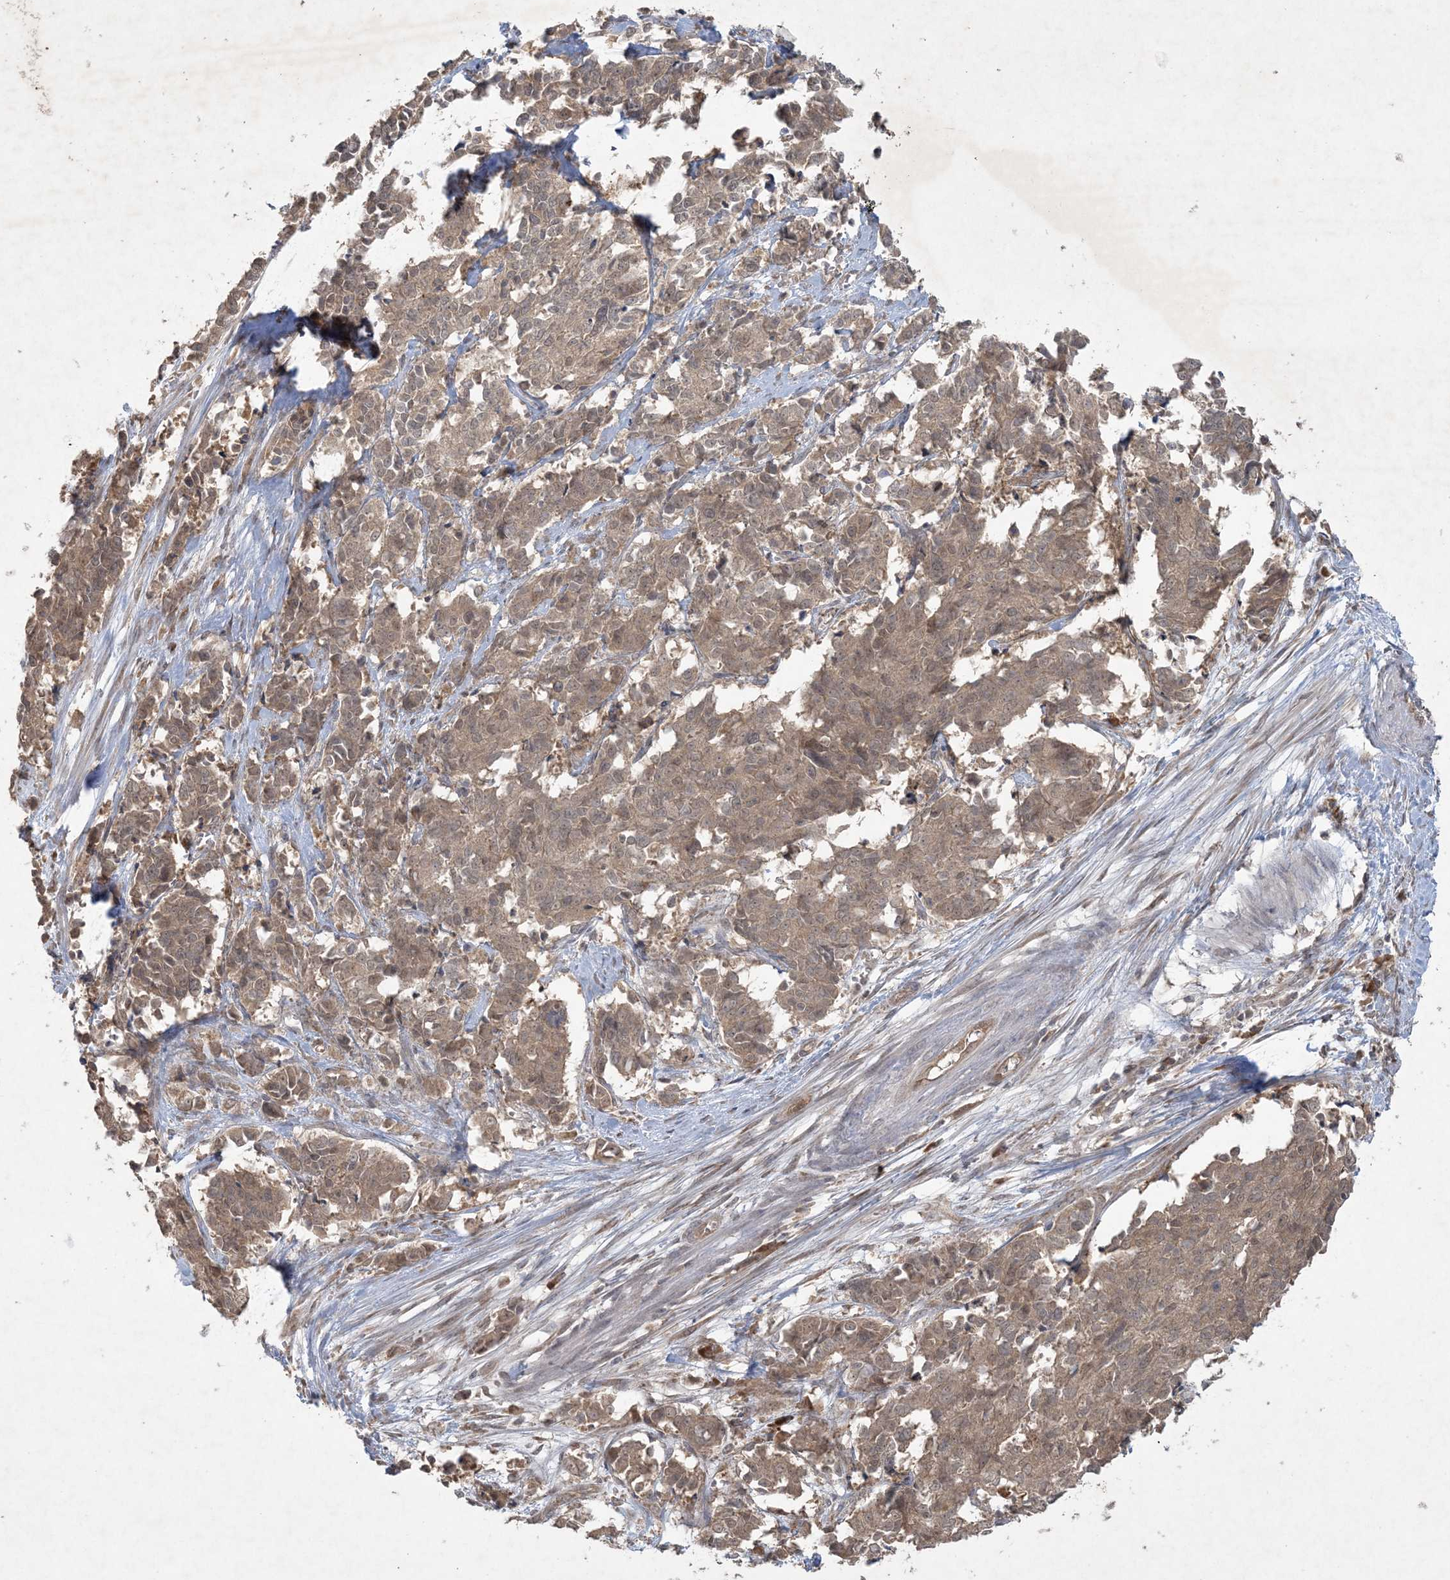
{"staining": {"intensity": "moderate", "quantity": ">75%", "location": "cytoplasmic/membranous,nuclear"}, "tissue": "cervical cancer", "cell_type": "Tumor cells", "image_type": "cancer", "snomed": [{"axis": "morphology", "description": "Normal tissue, NOS"}, {"axis": "morphology", "description": "Squamous cell carcinoma, NOS"}, {"axis": "topography", "description": "Cervix"}], "caption": "Immunohistochemical staining of human cervical cancer exhibits medium levels of moderate cytoplasmic/membranous and nuclear protein positivity in approximately >75% of tumor cells.", "gene": "NRBP2", "patient": {"sex": "female", "age": 35}}